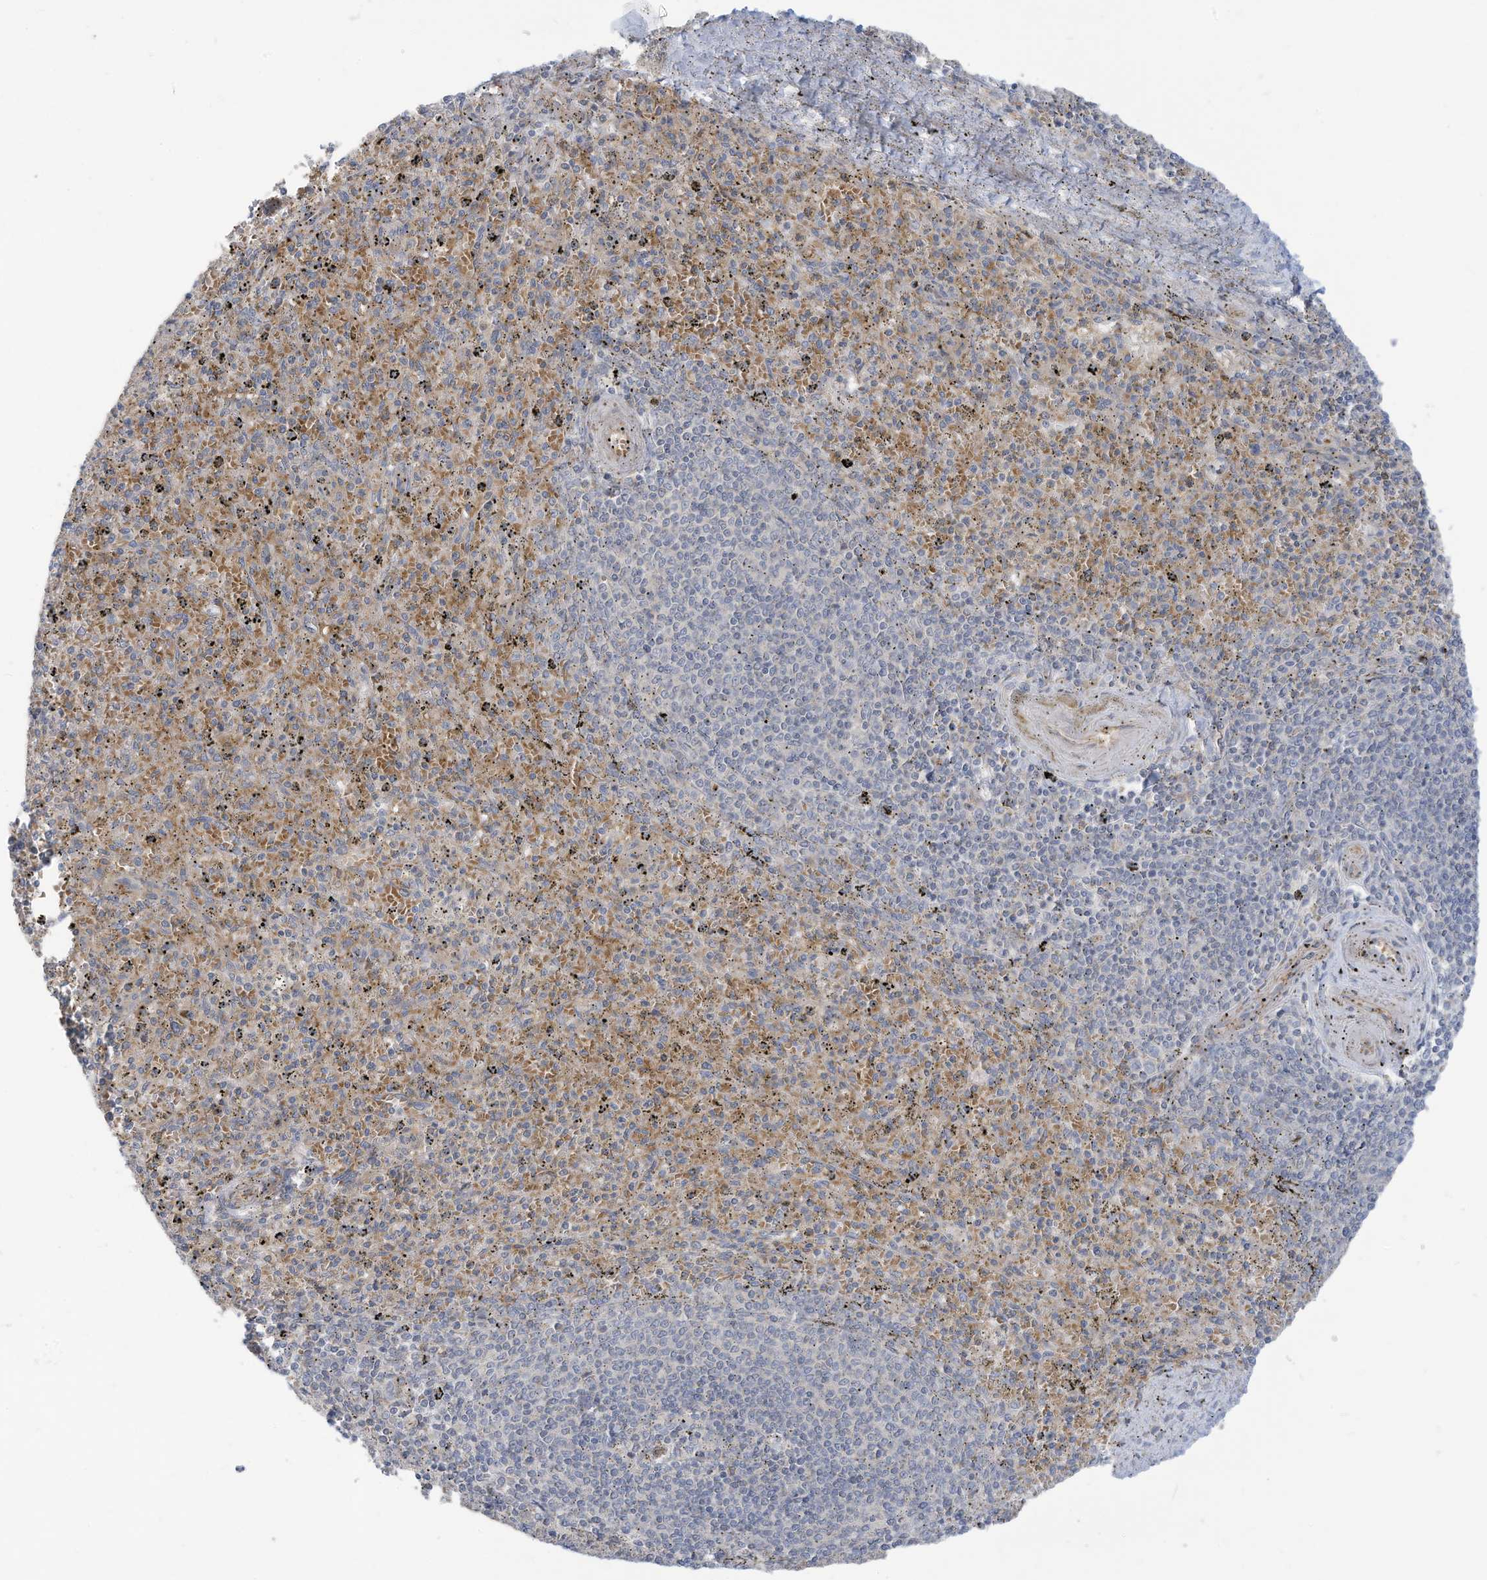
{"staining": {"intensity": "weak", "quantity": "<25%", "location": "cytoplasmic/membranous"}, "tissue": "spleen", "cell_type": "Cells in red pulp", "image_type": "normal", "snomed": [{"axis": "morphology", "description": "Normal tissue, NOS"}, {"axis": "topography", "description": "Spleen"}], "caption": "Immunohistochemistry (IHC) of normal human spleen exhibits no staining in cells in red pulp.", "gene": "ADAT2", "patient": {"sex": "male", "age": 72}}